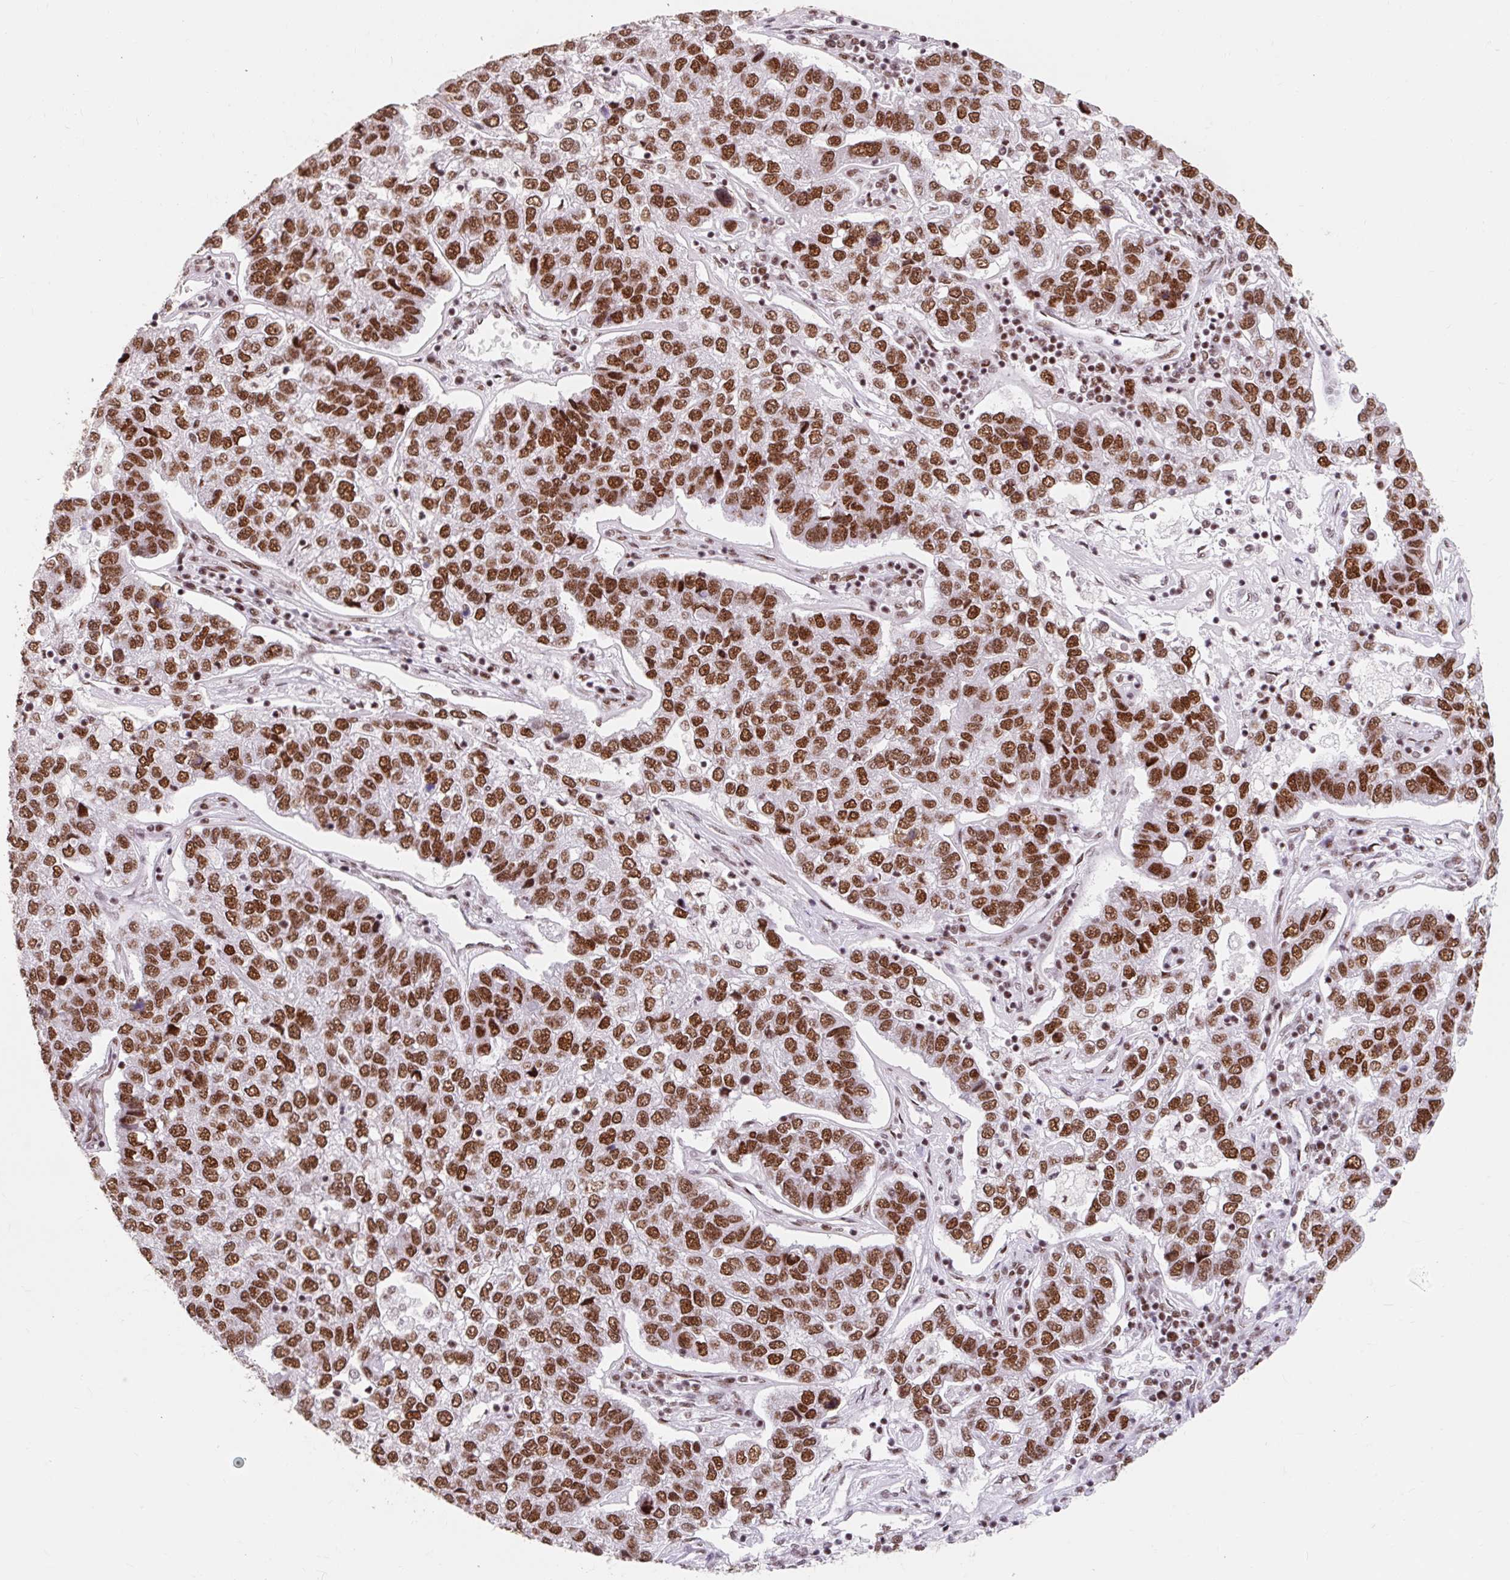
{"staining": {"intensity": "strong", "quantity": ">75%", "location": "nuclear"}, "tissue": "pancreatic cancer", "cell_type": "Tumor cells", "image_type": "cancer", "snomed": [{"axis": "morphology", "description": "Adenocarcinoma, NOS"}, {"axis": "topography", "description": "Pancreas"}], "caption": "Protein staining exhibits strong nuclear staining in approximately >75% of tumor cells in pancreatic adenocarcinoma.", "gene": "SRSF10", "patient": {"sex": "female", "age": 61}}